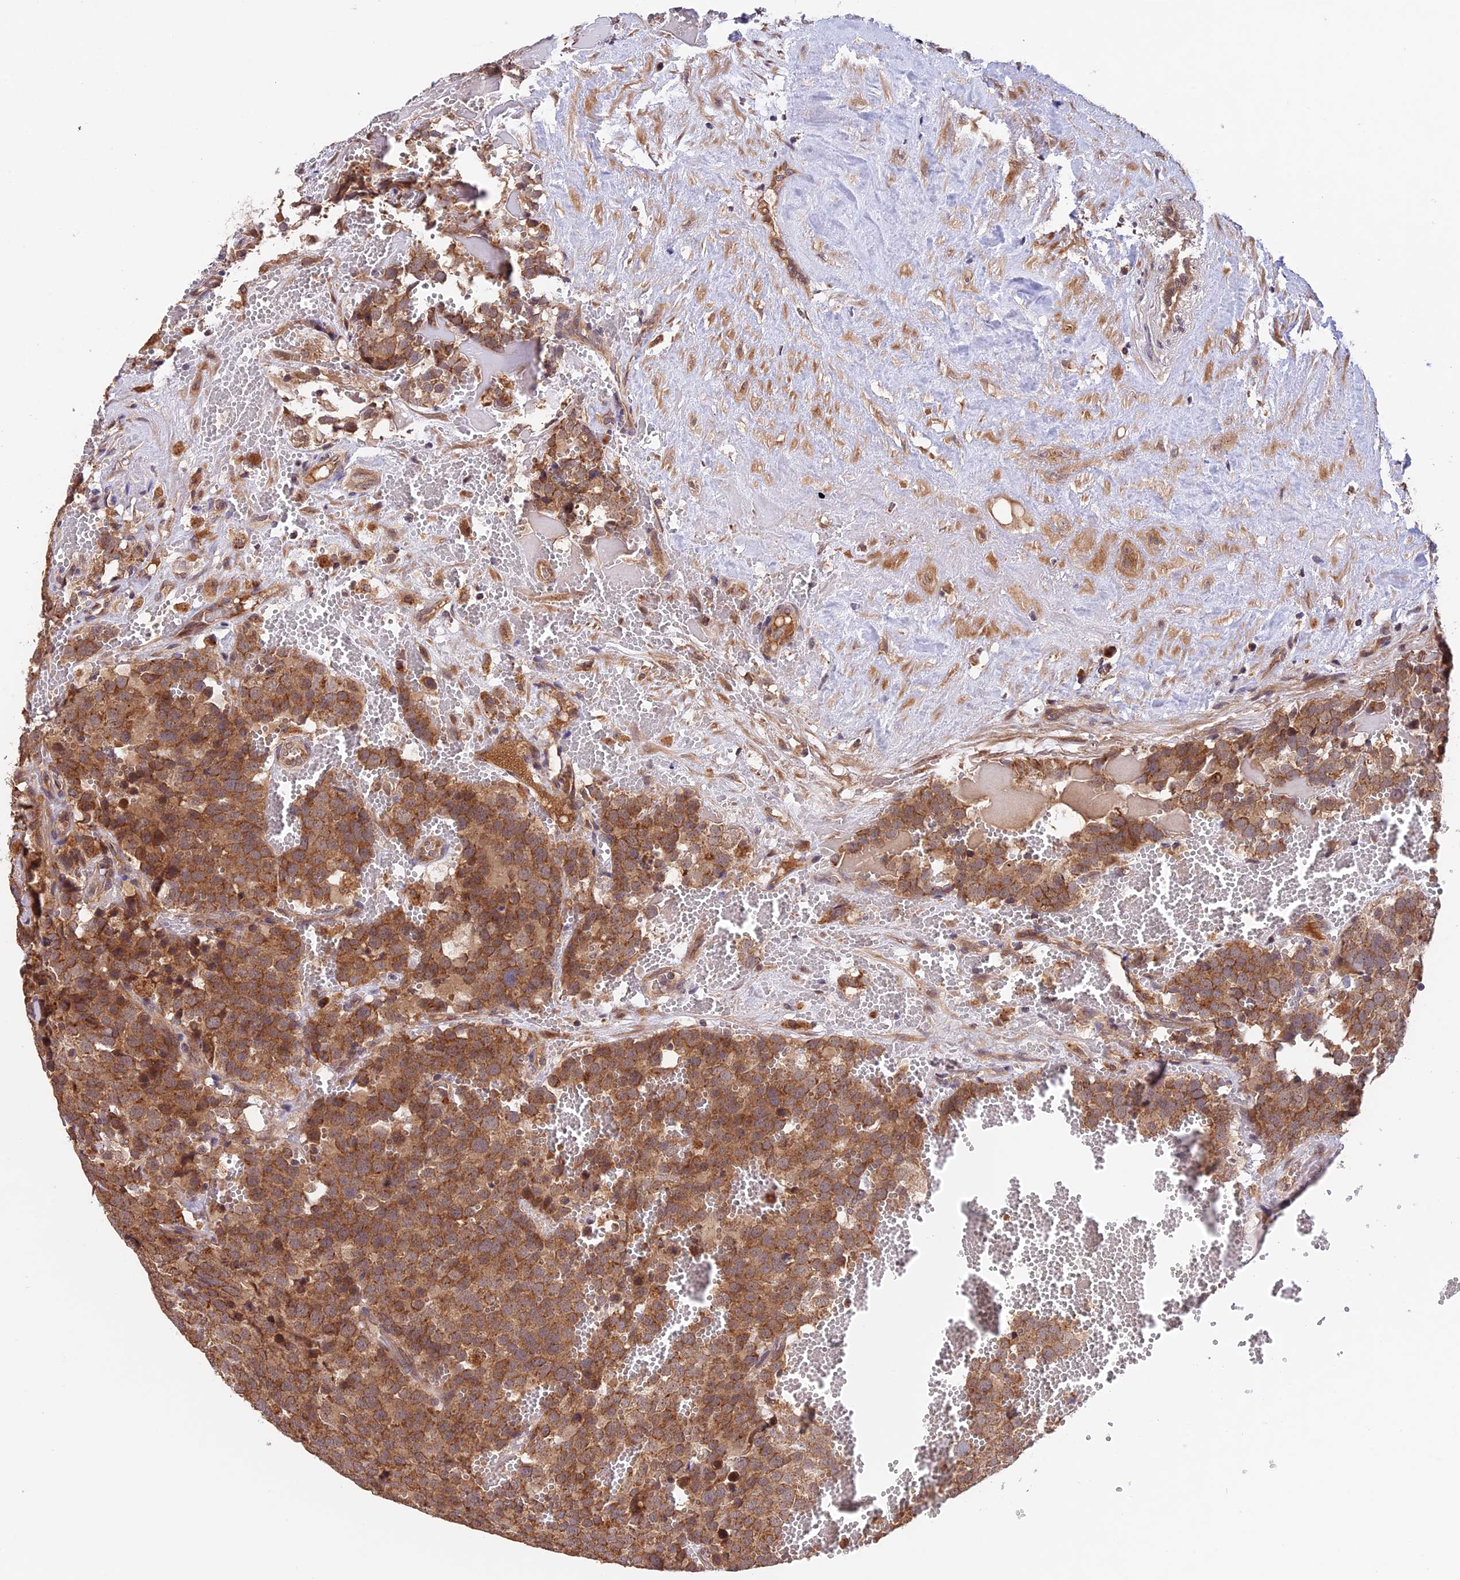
{"staining": {"intensity": "moderate", "quantity": ">75%", "location": "cytoplasmic/membranous"}, "tissue": "testis cancer", "cell_type": "Tumor cells", "image_type": "cancer", "snomed": [{"axis": "morphology", "description": "Seminoma, NOS"}, {"axis": "topography", "description": "Testis"}], "caption": "A photomicrograph showing moderate cytoplasmic/membranous positivity in approximately >75% of tumor cells in seminoma (testis), as visualized by brown immunohistochemical staining.", "gene": "MNS1", "patient": {"sex": "male", "age": 71}}